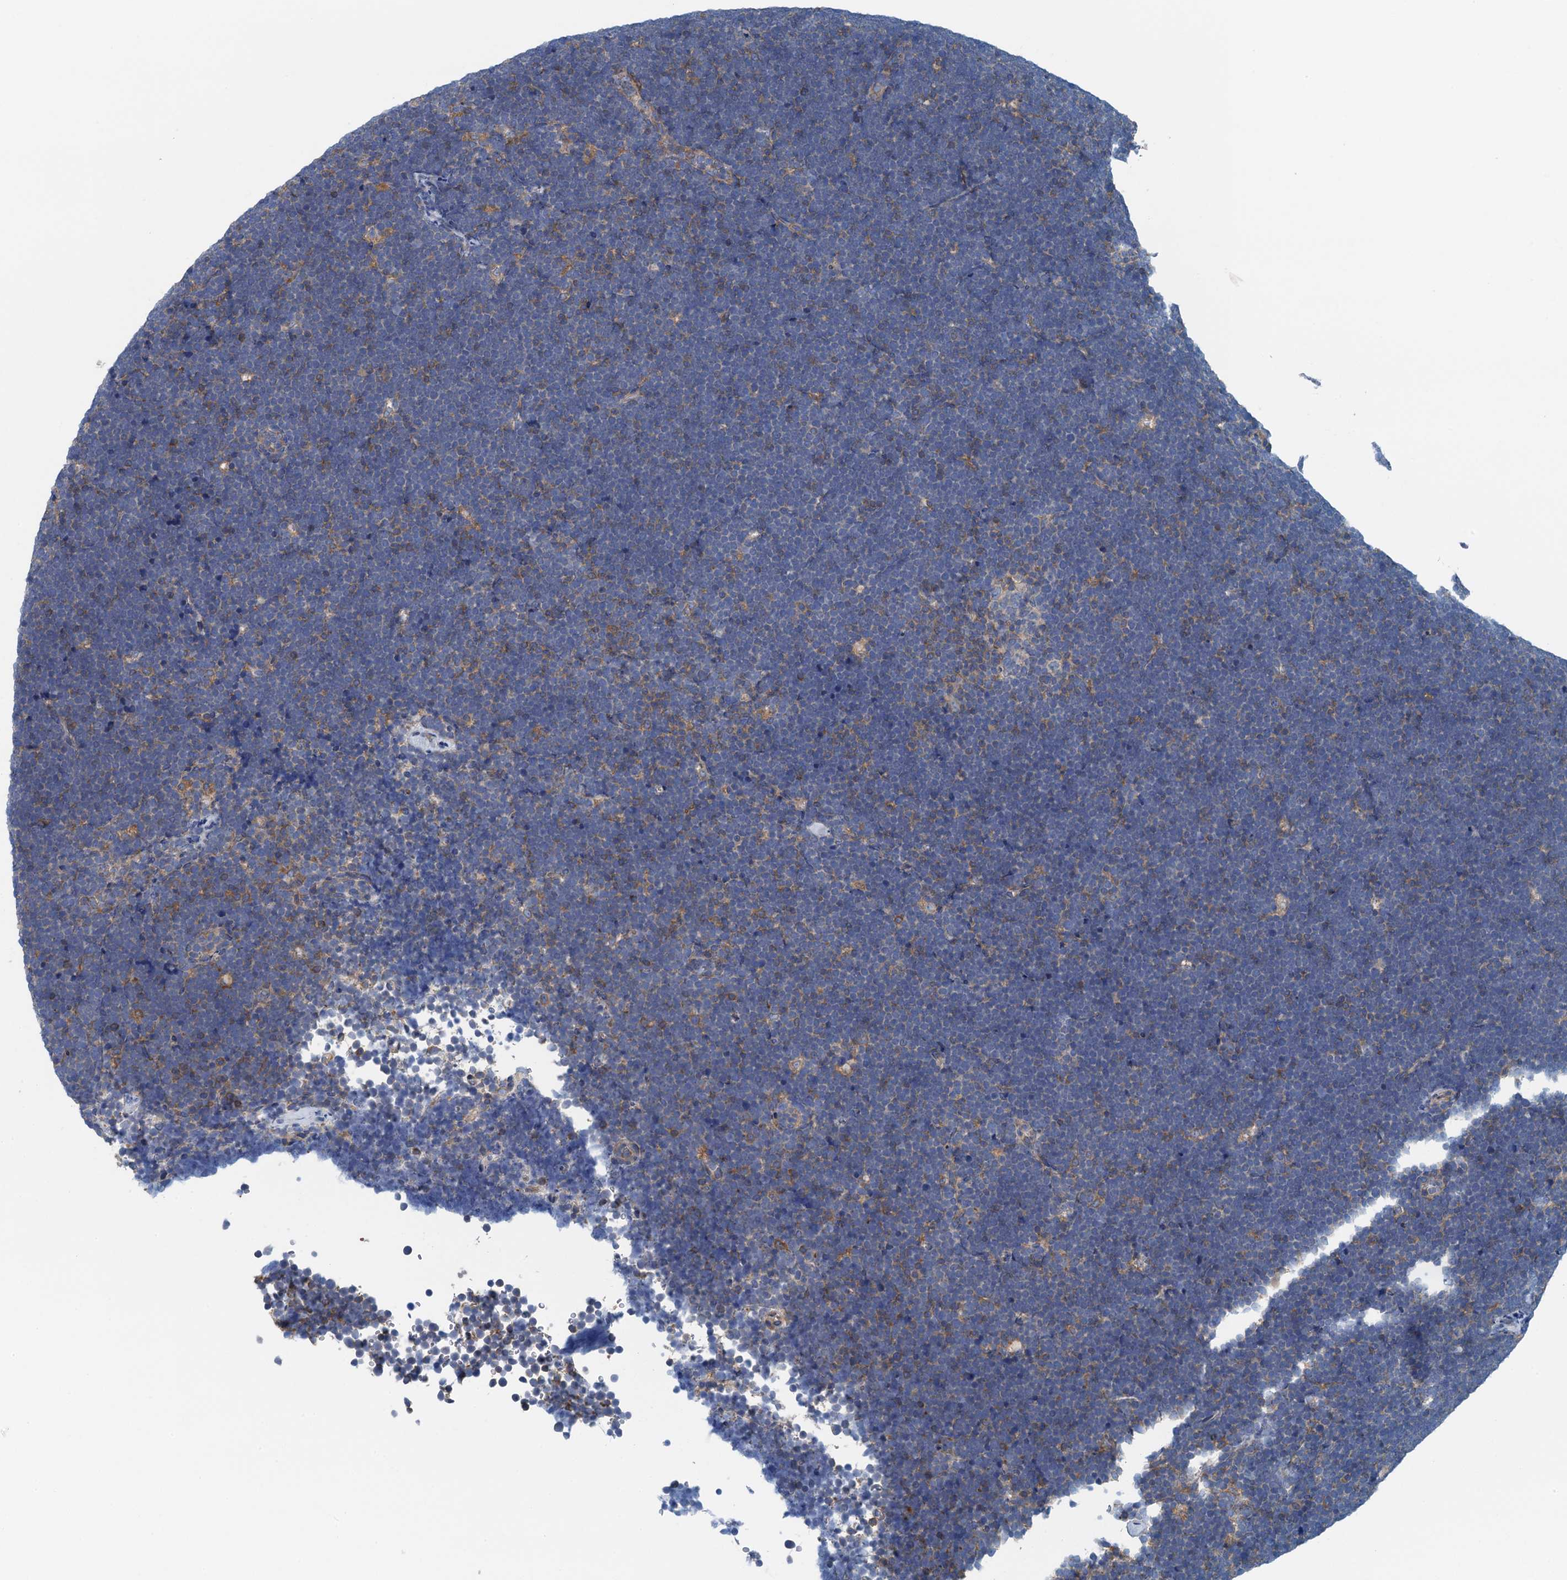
{"staining": {"intensity": "negative", "quantity": "none", "location": "none"}, "tissue": "lymphoma", "cell_type": "Tumor cells", "image_type": "cancer", "snomed": [{"axis": "morphology", "description": "Malignant lymphoma, non-Hodgkin's type, High grade"}, {"axis": "topography", "description": "Lymph node"}], "caption": "DAB (3,3'-diaminobenzidine) immunohistochemical staining of human lymphoma displays no significant expression in tumor cells.", "gene": "PPP1R14D", "patient": {"sex": "male", "age": 13}}